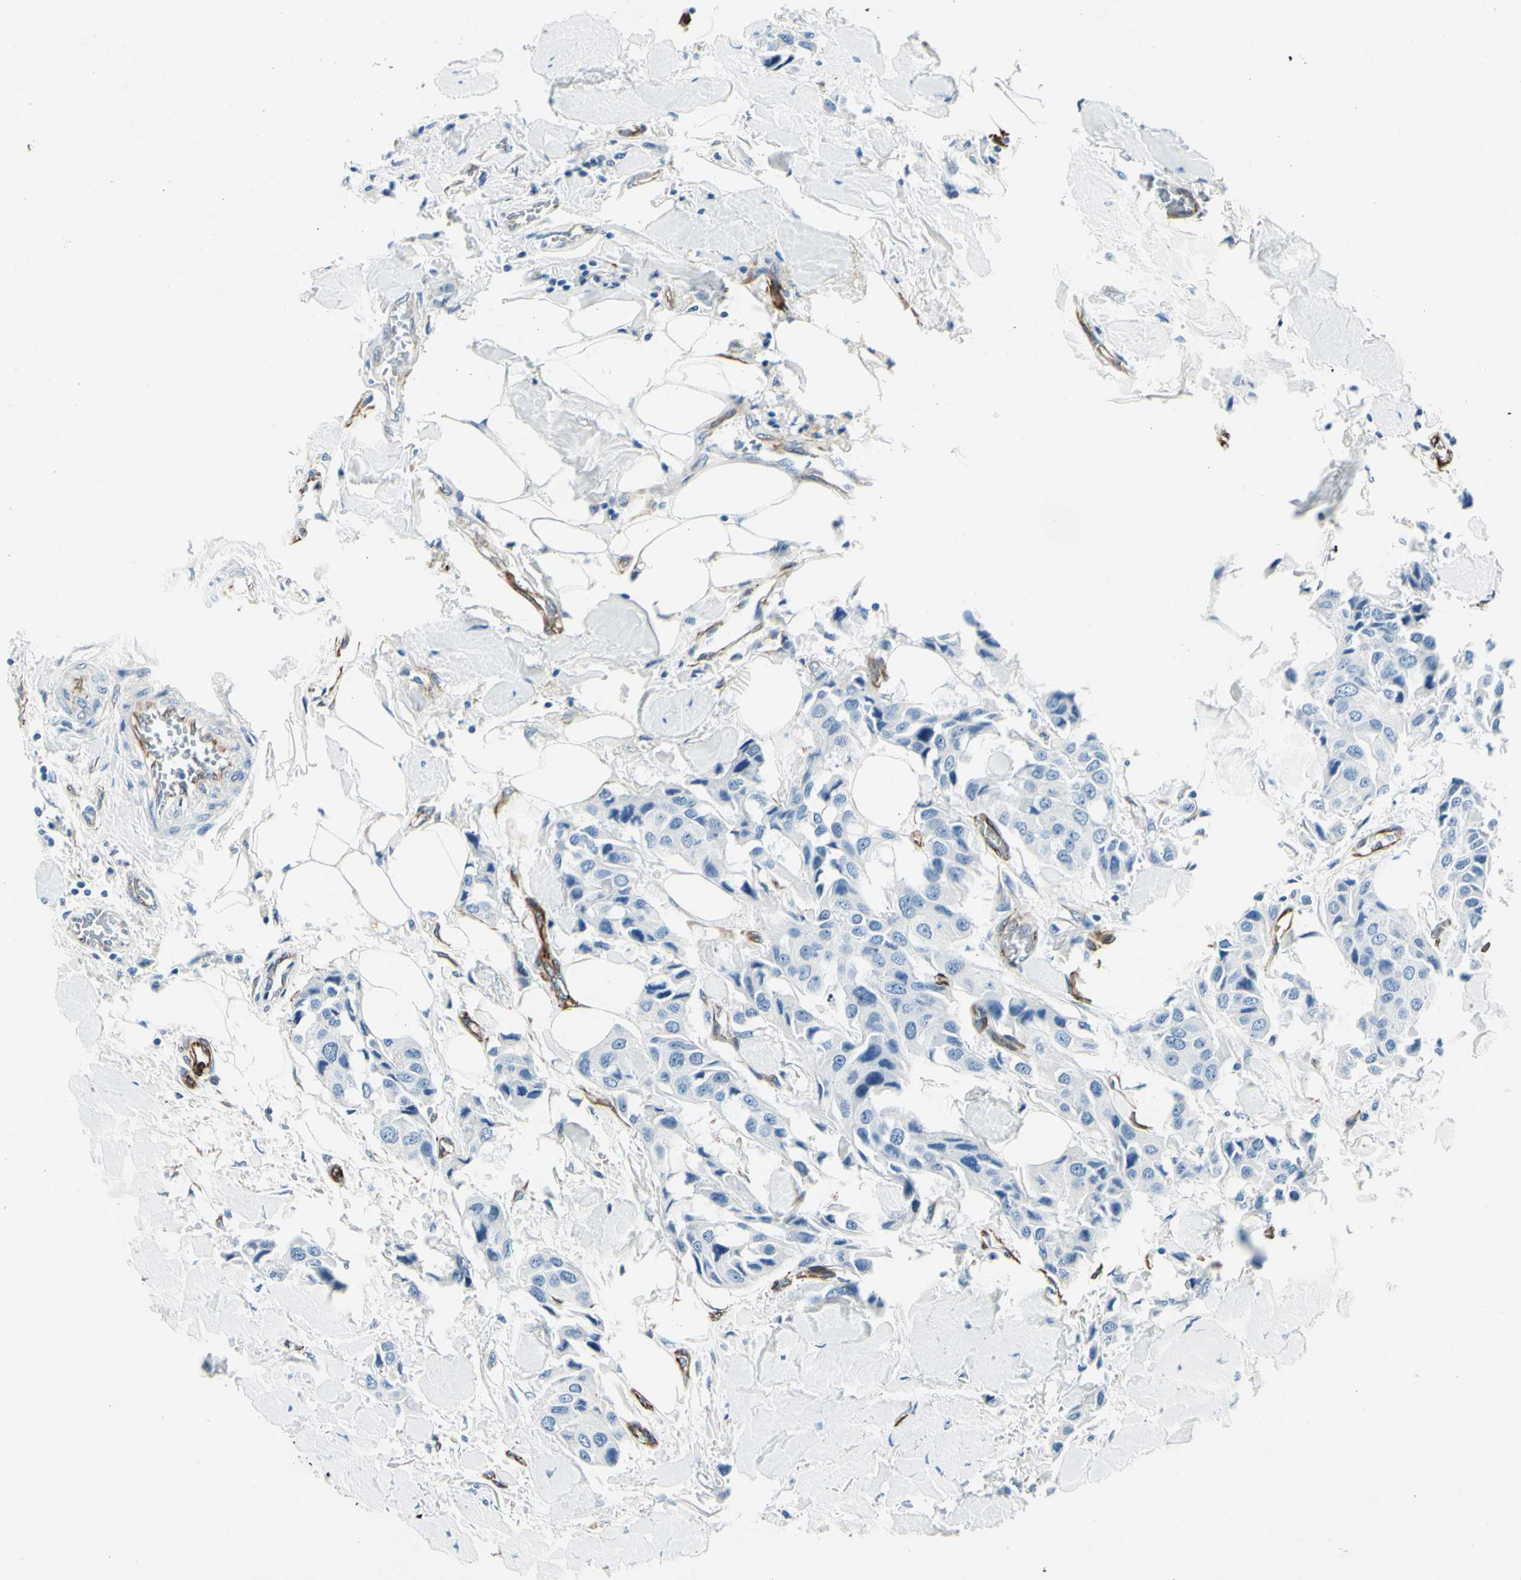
{"staining": {"intensity": "negative", "quantity": "none", "location": "none"}, "tissue": "breast cancer", "cell_type": "Tumor cells", "image_type": "cancer", "snomed": [{"axis": "morphology", "description": "Duct carcinoma"}, {"axis": "topography", "description": "Breast"}], "caption": "DAB (3,3'-diaminobenzidine) immunohistochemical staining of invasive ductal carcinoma (breast) demonstrates no significant positivity in tumor cells.", "gene": "PTH2R", "patient": {"sex": "female", "age": 80}}